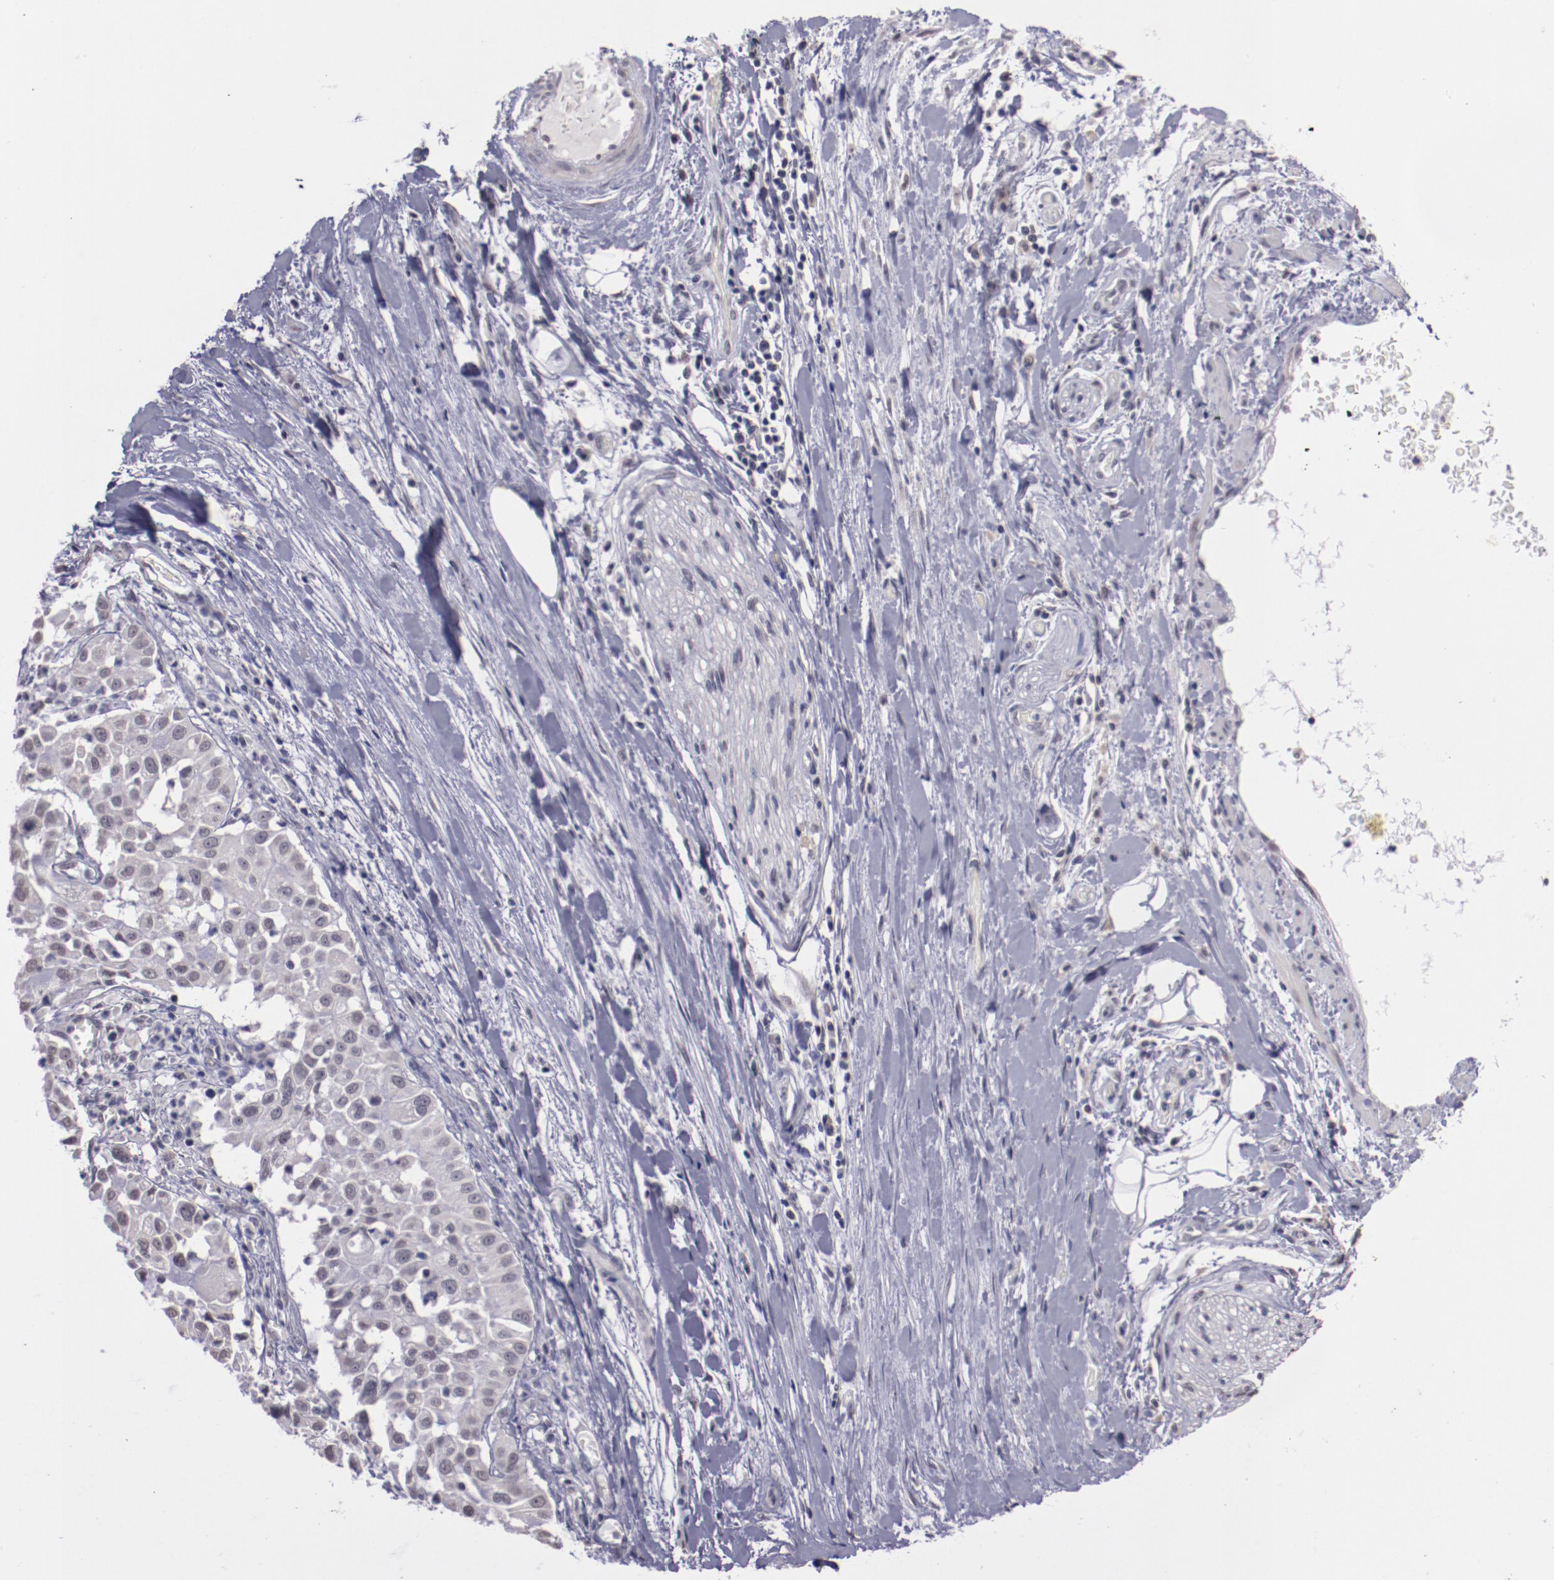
{"staining": {"intensity": "weak", "quantity": "<25%", "location": "nuclear"}, "tissue": "pancreatic cancer", "cell_type": "Tumor cells", "image_type": "cancer", "snomed": [{"axis": "morphology", "description": "Adenocarcinoma, NOS"}, {"axis": "topography", "description": "Pancreas"}], "caption": "Image shows no protein expression in tumor cells of pancreatic cancer tissue.", "gene": "NRXN3", "patient": {"sex": "female", "age": 52}}